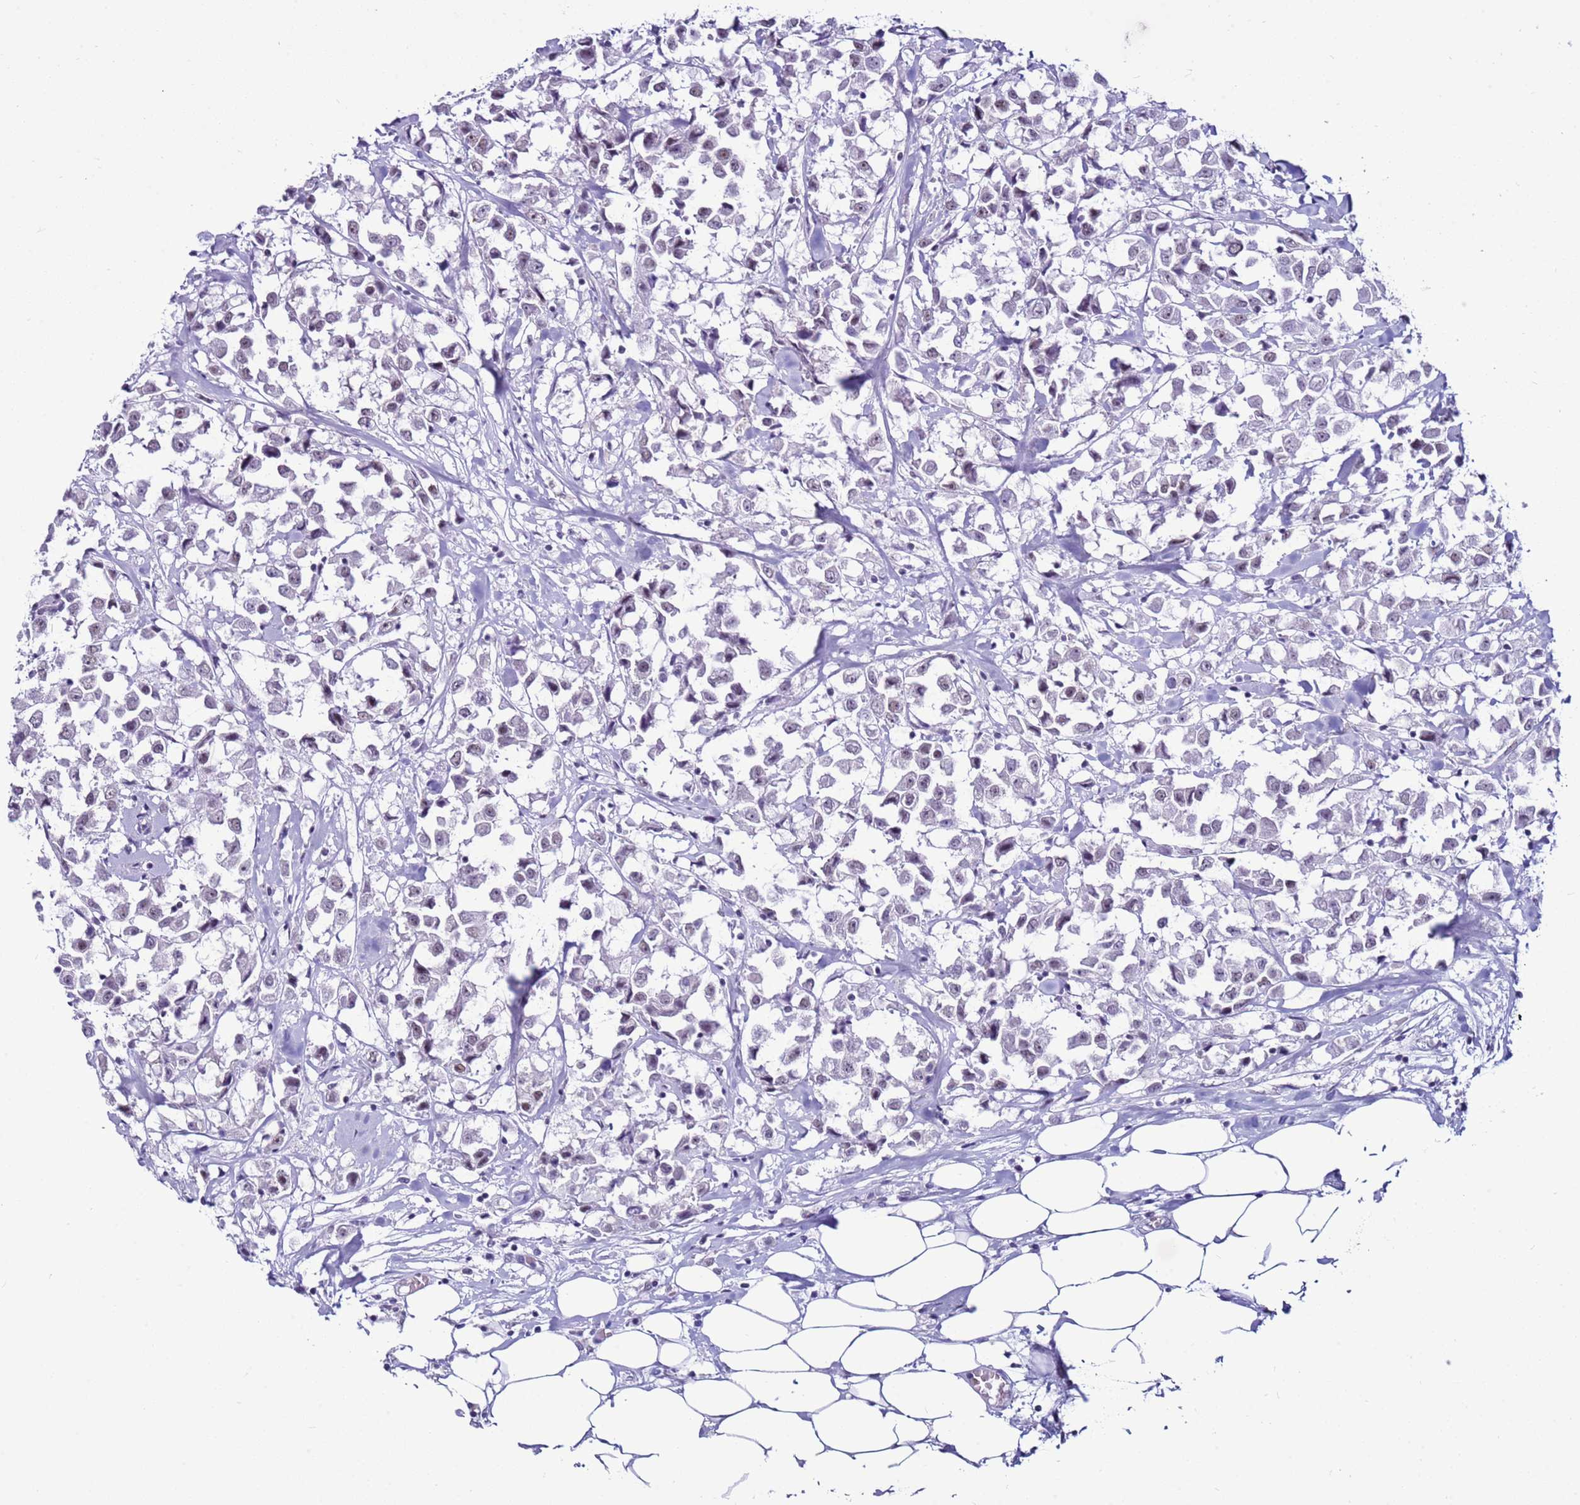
{"staining": {"intensity": "moderate", "quantity": "<25%", "location": "nuclear"}, "tissue": "breast cancer", "cell_type": "Tumor cells", "image_type": "cancer", "snomed": [{"axis": "morphology", "description": "Duct carcinoma"}, {"axis": "topography", "description": "Breast"}], "caption": "IHC staining of breast infiltrating ductal carcinoma, which reveals low levels of moderate nuclear expression in about <25% of tumor cells indicating moderate nuclear protein positivity. The staining was performed using DAB (brown) for protein detection and nuclei were counterstained in hematoxylin (blue).", "gene": "DHX15", "patient": {"sex": "female", "age": 61}}